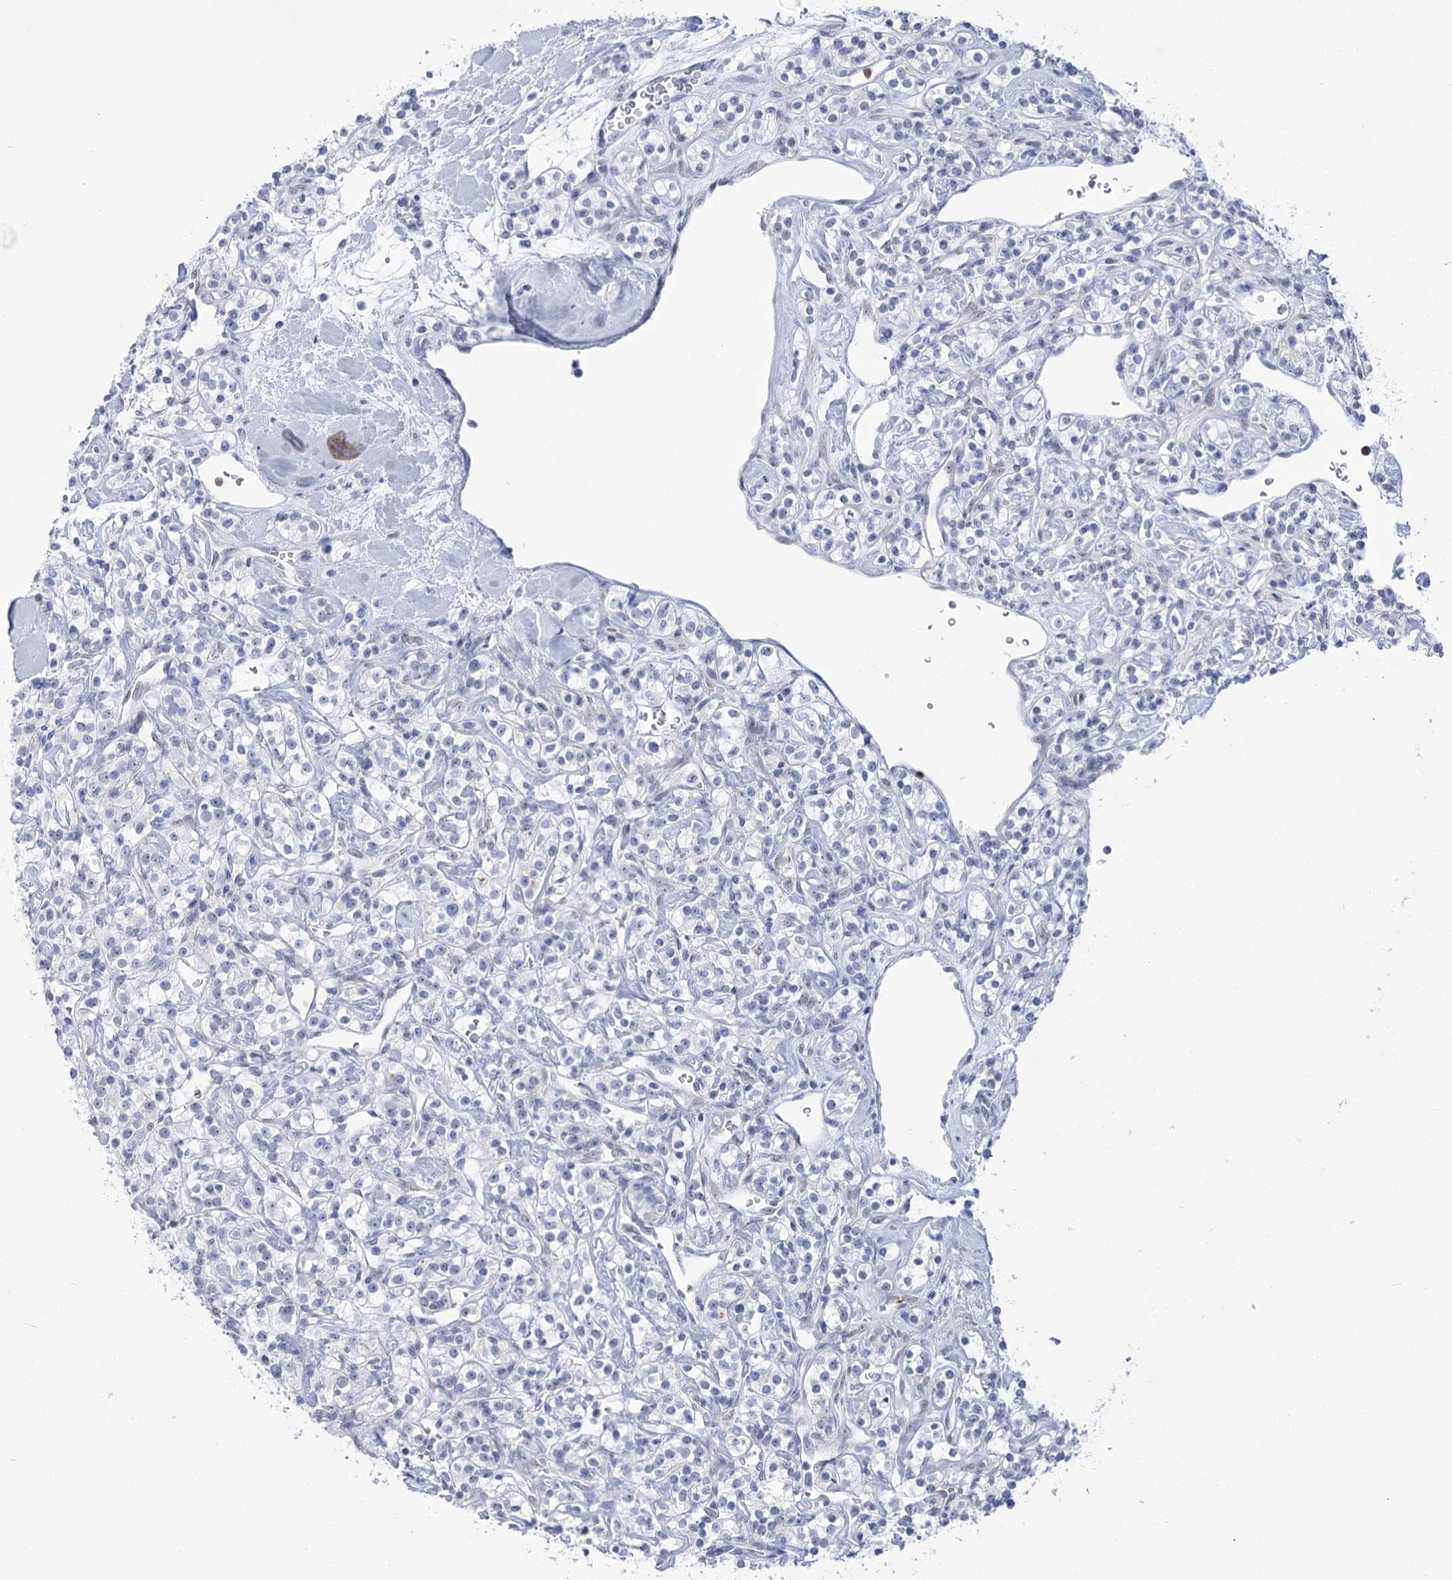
{"staining": {"intensity": "negative", "quantity": "none", "location": "none"}, "tissue": "renal cancer", "cell_type": "Tumor cells", "image_type": "cancer", "snomed": [{"axis": "morphology", "description": "Adenocarcinoma, NOS"}, {"axis": "topography", "description": "Kidney"}], "caption": "High power microscopy micrograph of an IHC micrograph of renal cancer, revealing no significant expression in tumor cells. (DAB (3,3'-diaminobenzidine) immunohistochemistry with hematoxylin counter stain).", "gene": "HORMAD1", "patient": {"sex": "male", "age": 77}}